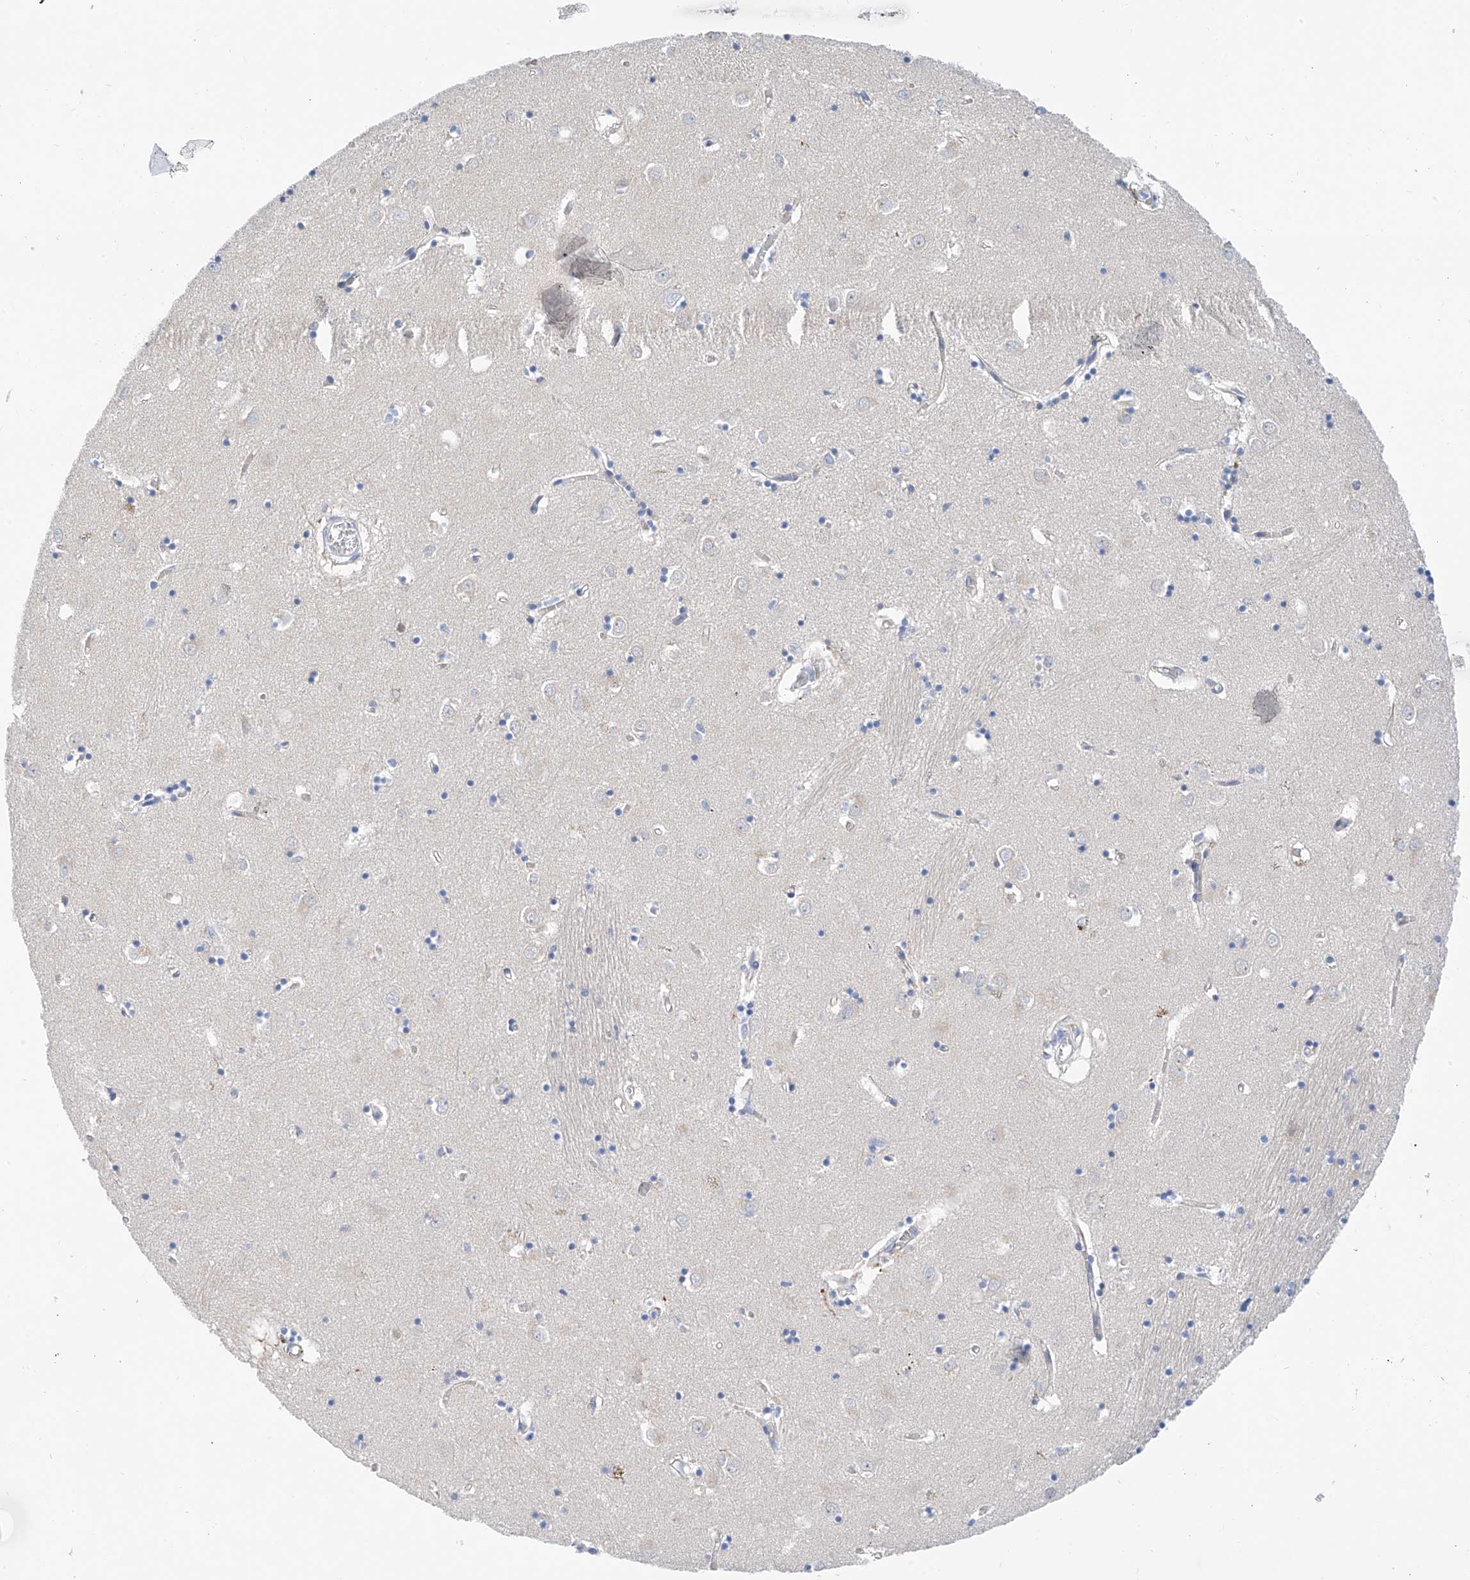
{"staining": {"intensity": "negative", "quantity": "none", "location": "none"}, "tissue": "caudate", "cell_type": "Glial cells", "image_type": "normal", "snomed": [{"axis": "morphology", "description": "Normal tissue, NOS"}, {"axis": "topography", "description": "Lateral ventricle wall"}], "caption": "Glial cells are negative for protein expression in unremarkable human caudate. (Stains: DAB immunohistochemistry with hematoxylin counter stain, Microscopy: brightfield microscopy at high magnification).", "gene": "PIK3C2B", "patient": {"sex": "male", "age": 70}}